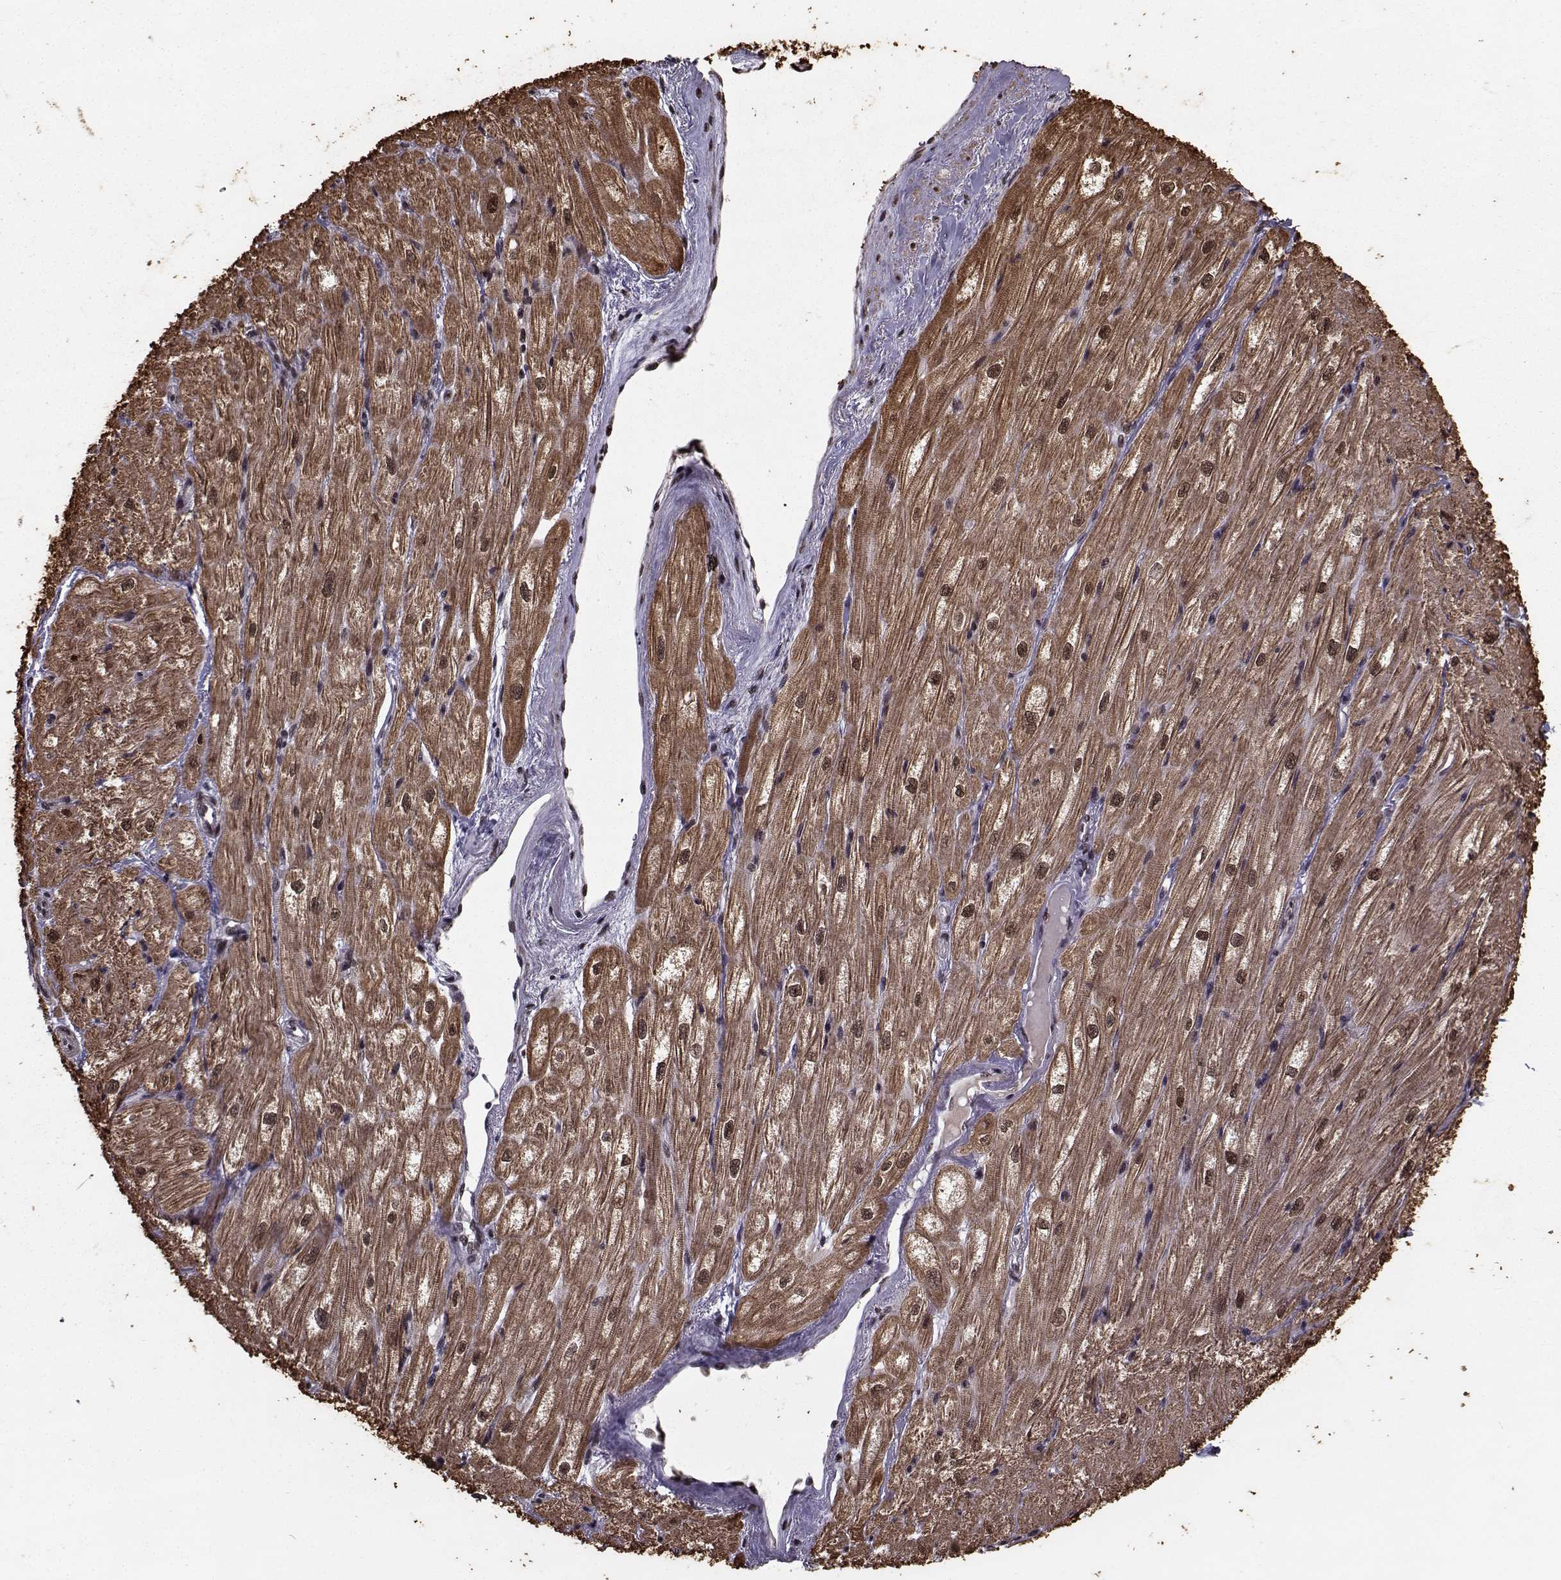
{"staining": {"intensity": "moderate", "quantity": "25%-75%", "location": "cytoplasmic/membranous,nuclear"}, "tissue": "heart muscle", "cell_type": "Cardiomyocytes", "image_type": "normal", "snomed": [{"axis": "morphology", "description": "Normal tissue, NOS"}, {"axis": "topography", "description": "Heart"}], "caption": "Immunohistochemistry (DAB) staining of benign human heart muscle demonstrates moderate cytoplasmic/membranous,nuclear protein positivity in approximately 25%-75% of cardiomyocytes.", "gene": "SF1", "patient": {"sex": "male", "age": 57}}